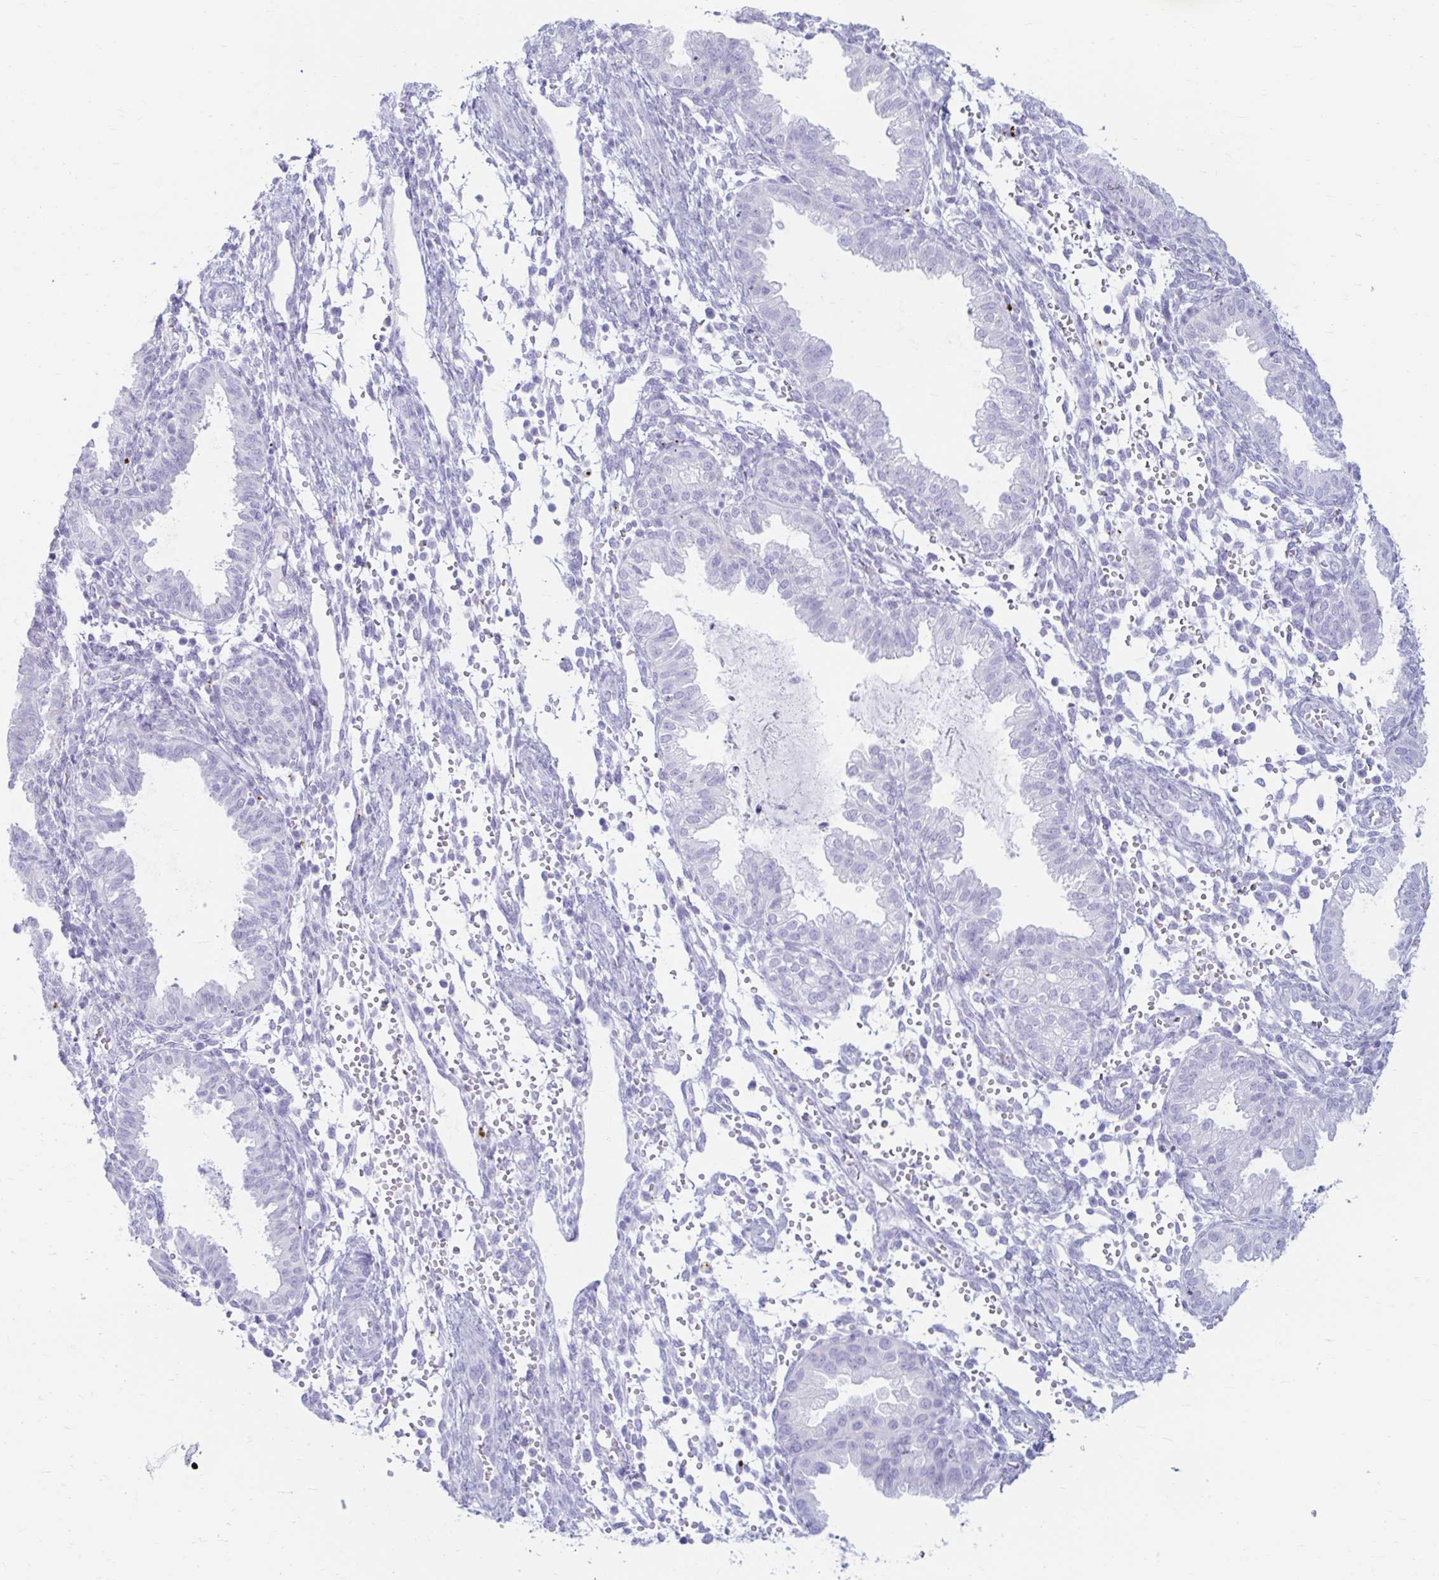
{"staining": {"intensity": "negative", "quantity": "none", "location": "none"}, "tissue": "endometrium", "cell_type": "Cells in endometrial stroma", "image_type": "normal", "snomed": [{"axis": "morphology", "description": "Normal tissue, NOS"}, {"axis": "topography", "description": "Endometrium"}], "caption": "High power microscopy photomicrograph of an IHC micrograph of unremarkable endometrium, revealing no significant expression in cells in endometrial stroma.", "gene": "ERICH6", "patient": {"sex": "female", "age": 33}}